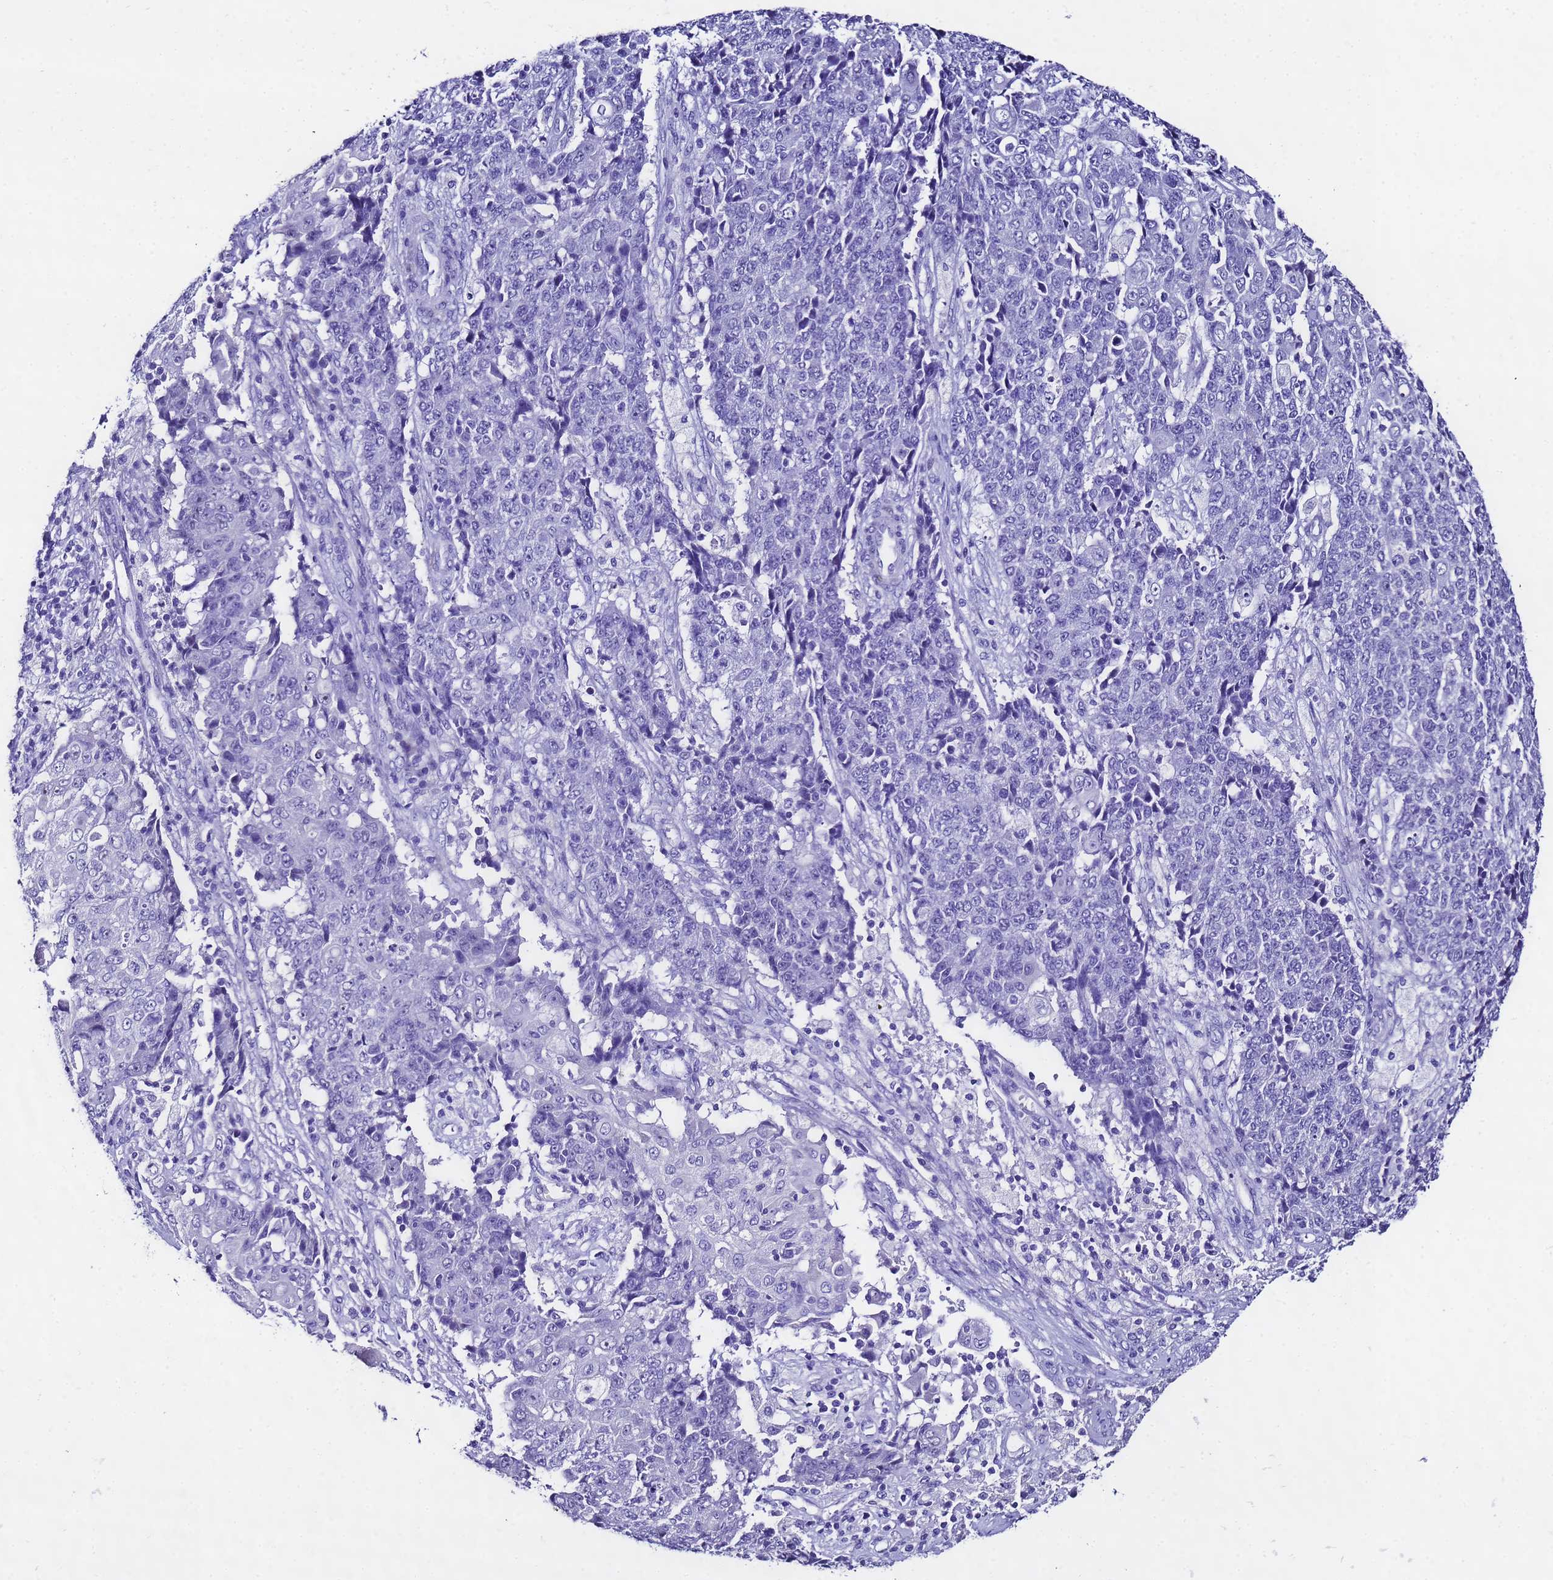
{"staining": {"intensity": "negative", "quantity": "none", "location": "none"}, "tissue": "ovarian cancer", "cell_type": "Tumor cells", "image_type": "cancer", "snomed": [{"axis": "morphology", "description": "Carcinoma, endometroid"}, {"axis": "topography", "description": "Ovary"}], "caption": "This is an immunohistochemistry histopathology image of human ovarian cancer (endometroid carcinoma). There is no positivity in tumor cells.", "gene": "UGT2B10", "patient": {"sex": "female", "age": 42}}